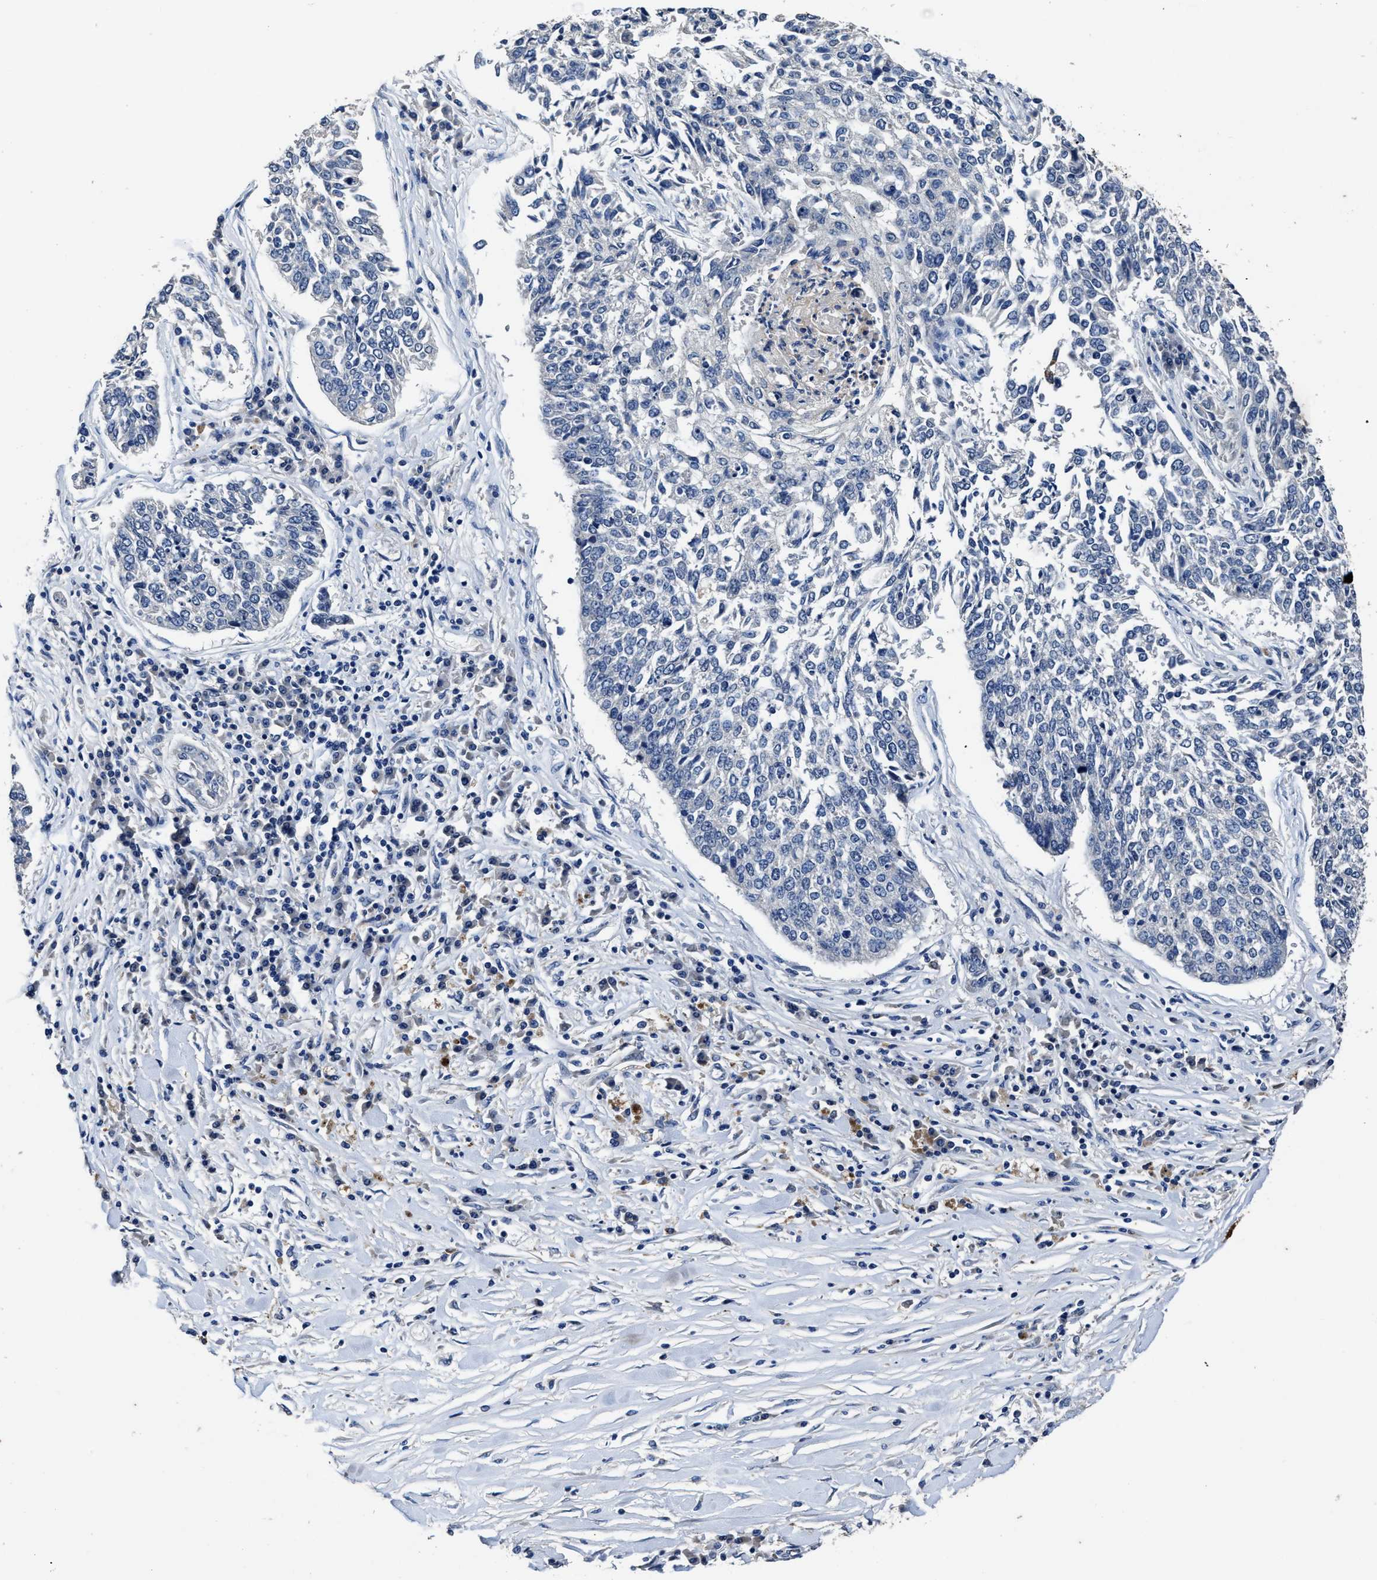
{"staining": {"intensity": "negative", "quantity": "none", "location": "none"}, "tissue": "lung cancer", "cell_type": "Tumor cells", "image_type": "cancer", "snomed": [{"axis": "morphology", "description": "Normal tissue, NOS"}, {"axis": "morphology", "description": "Squamous cell carcinoma, NOS"}, {"axis": "topography", "description": "Cartilage tissue"}, {"axis": "topography", "description": "Bronchus"}, {"axis": "topography", "description": "Lung"}], "caption": "The photomicrograph demonstrates no staining of tumor cells in lung cancer (squamous cell carcinoma).", "gene": "UBR4", "patient": {"sex": "female", "age": 49}}